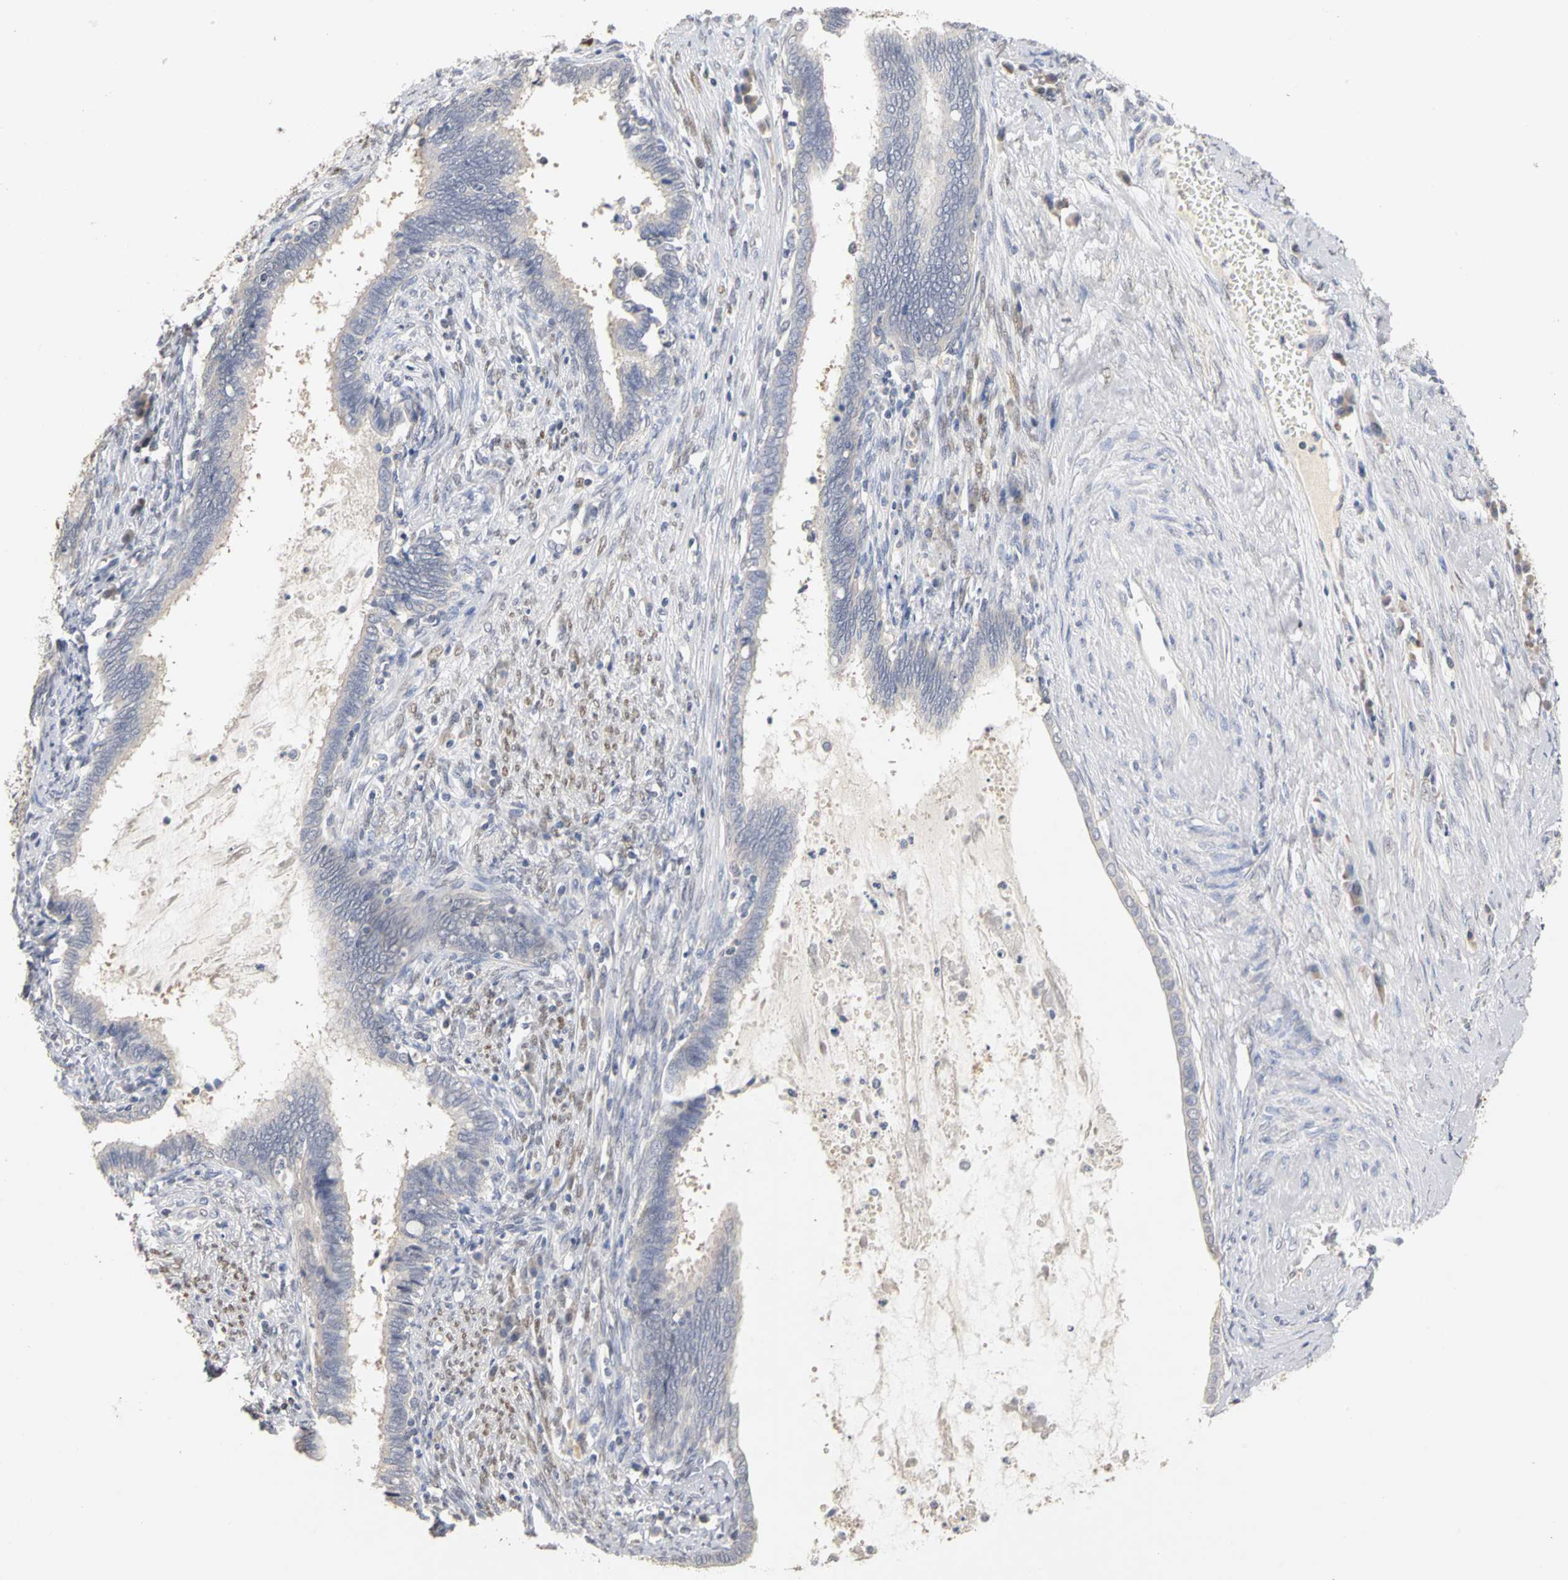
{"staining": {"intensity": "negative", "quantity": "none", "location": "none"}, "tissue": "cervical cancer", "cell_type": "Tumor cells", "image_type": "cancer", "snomed": [{"axis": "morphology", "description": "Adenocarcinoma, NOS"}, {"axis": "topography", "description": "Cervix"}], "caption": "DAB (3,3'-diaminobenzidine) immunohistochemical staining of cervical cancer reveals no significant expression in tumor cells. (DAB (3,3'-diaminobenzidine) immunohistochemistry visualized using brightfield microscopy, high magnification).", "gene": "PGR", "patient": {"sex": "female", "age": 44}}